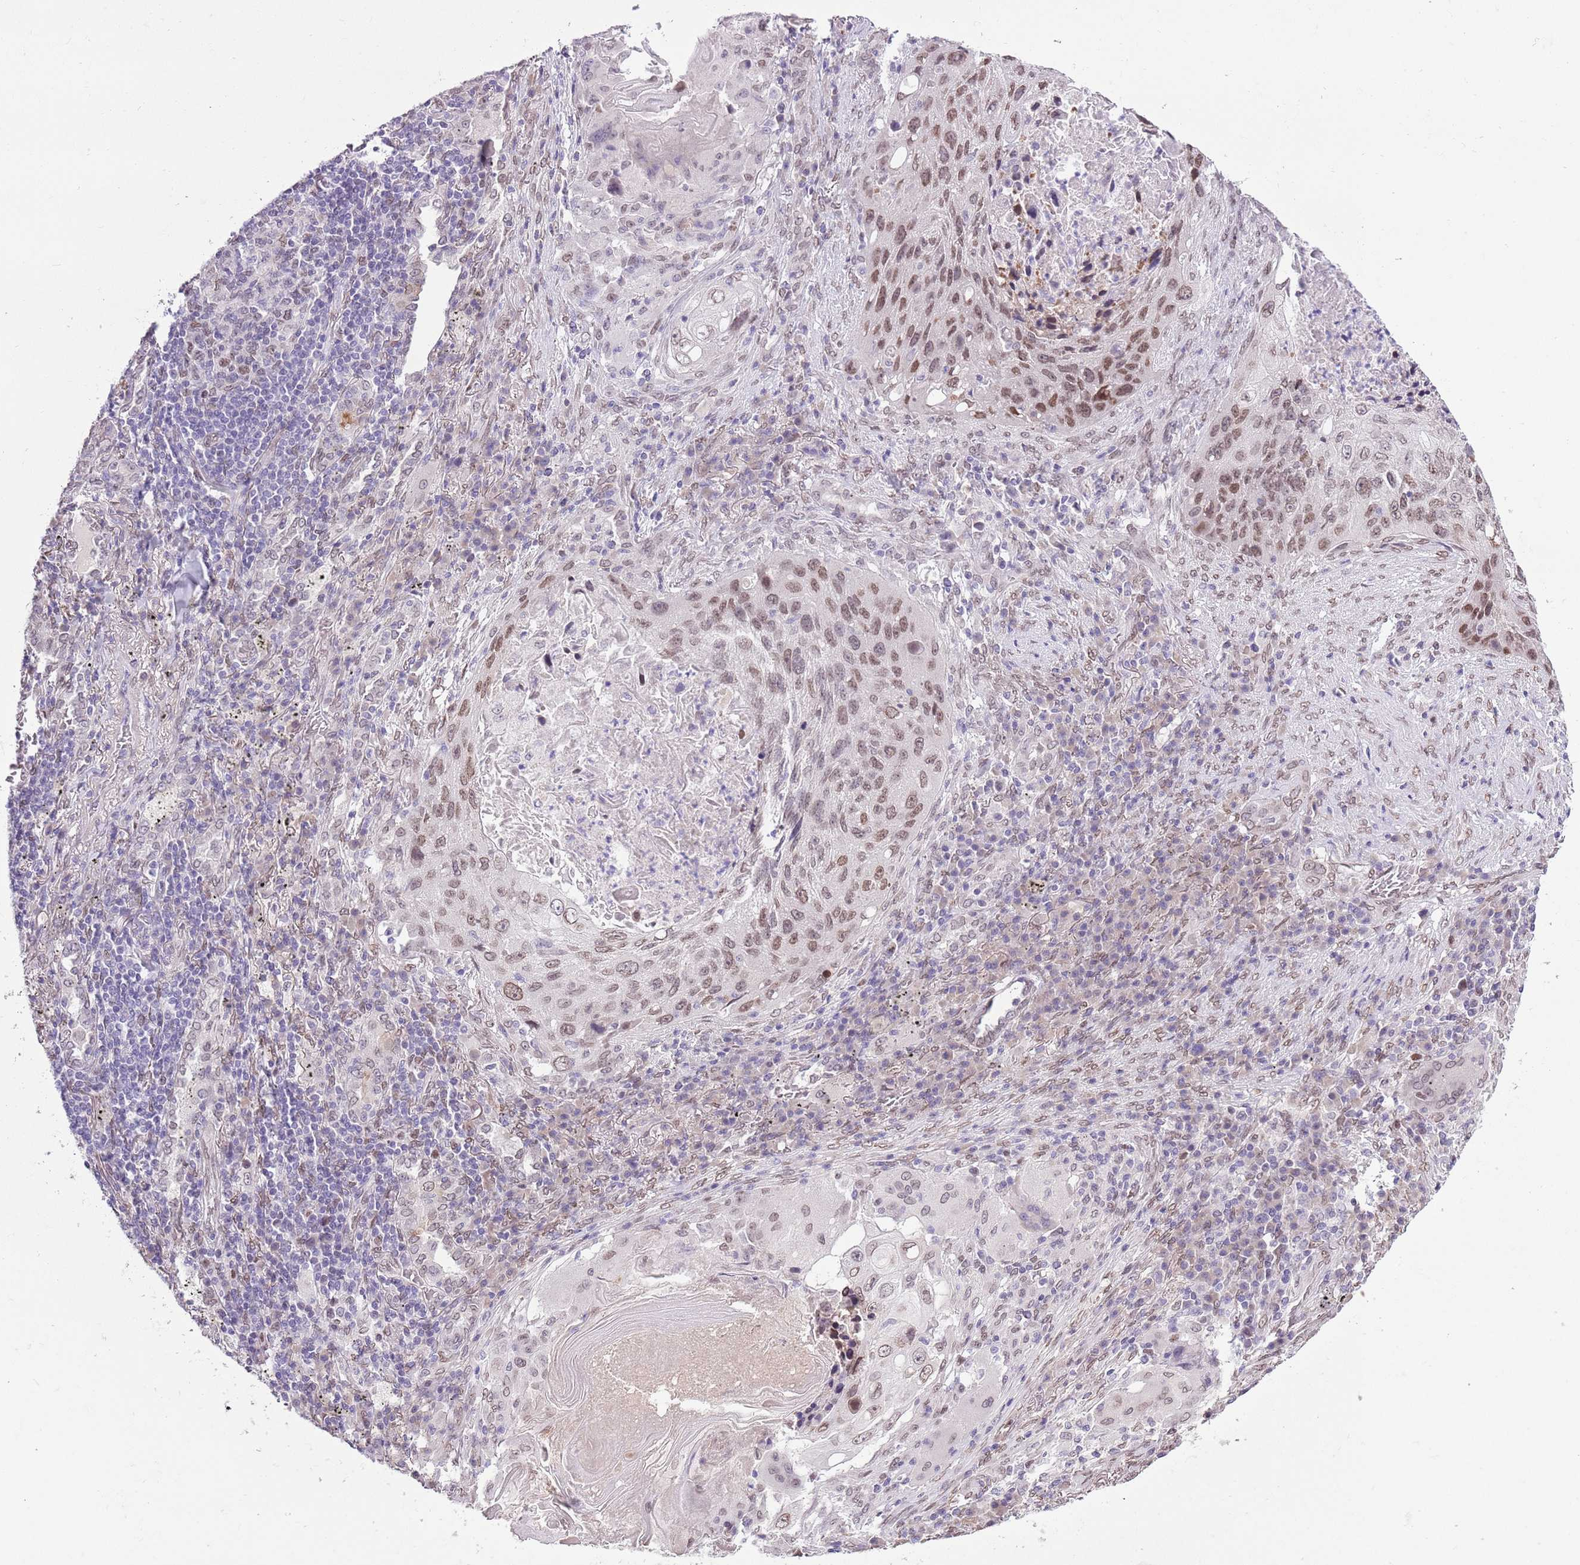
{"staining": {"intensity": "moderate", "quantity": ">75%", "location": "nuclear"}, "tissue": "lung cancer", "cell_type": "Tumor cells", "image_type": "cancer", "snomed": [{"axis": "morphology", "description": "Squamous cell carcinoma, NOS"}, {"axis": "topography", "description": "Lung"}], "caption": "This image shows IHC staining of human lung cancer (squamous cell carcinoma), with medium moderate nuclear staining in about >75% of tumor cells.", "gene": "ZGLP1", "patient": {"sex": "female", "age": 63}}